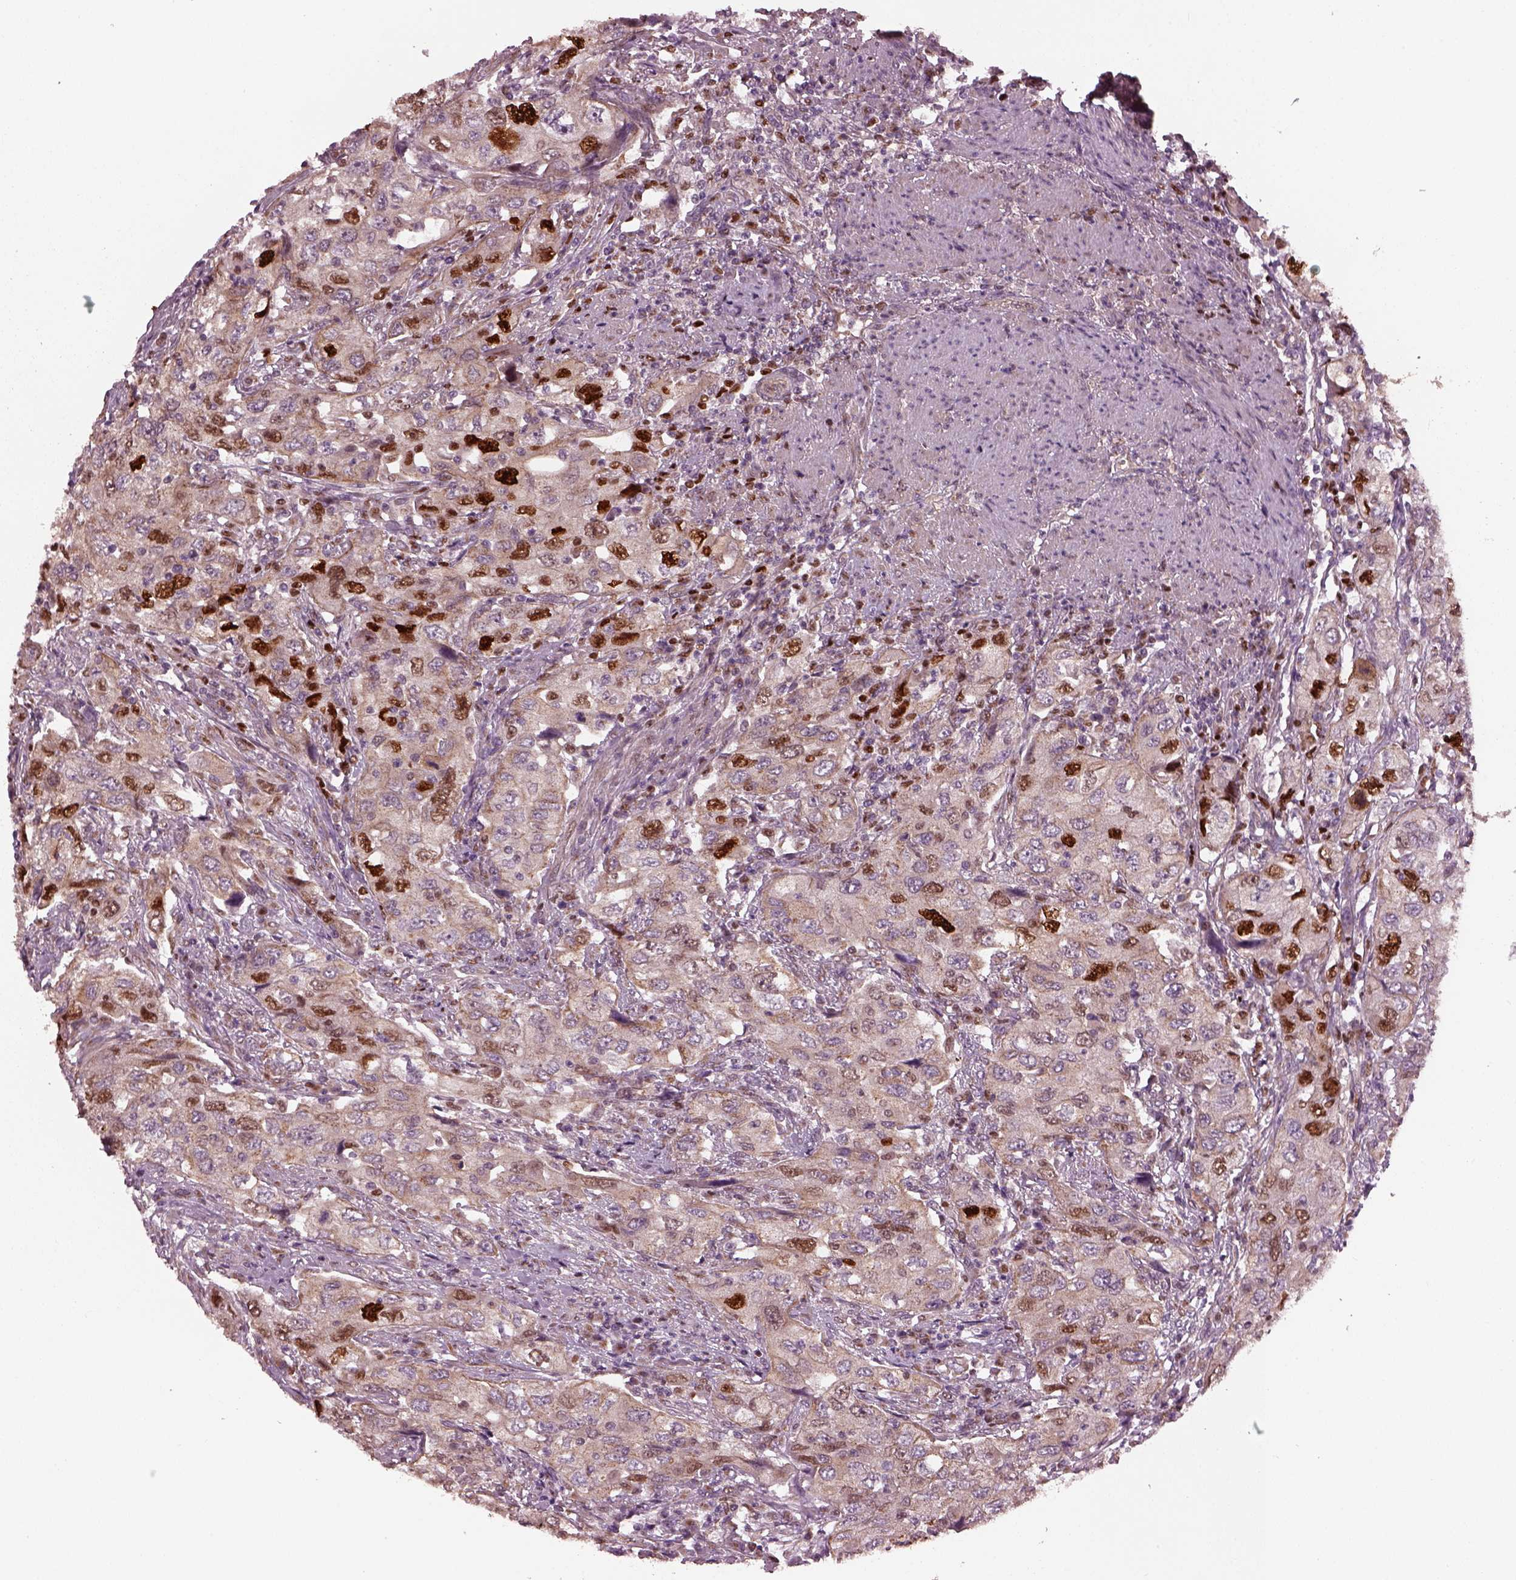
{"staining": {"intensity": "strong", "quantity": "<25%", "location": "nuclear"}, "tissue": "urothelial cancer", "cell_type": "Tumor cells", "image_type": "cancer", "snomed": [{"axis": "morphology", "description": "Urothelial carcinoma, High grade"}, {"axis": "topography", "description": "Urinary bladder"}], "caption": "There is medium levels of strong nuclear expression in tumor cells of urothelial carcinoma (high-grade), as demonstrated by immunohistochemical staining (brown color).", "gene": "RUFY3", "patient": {"sex": "male", "age": 76}}